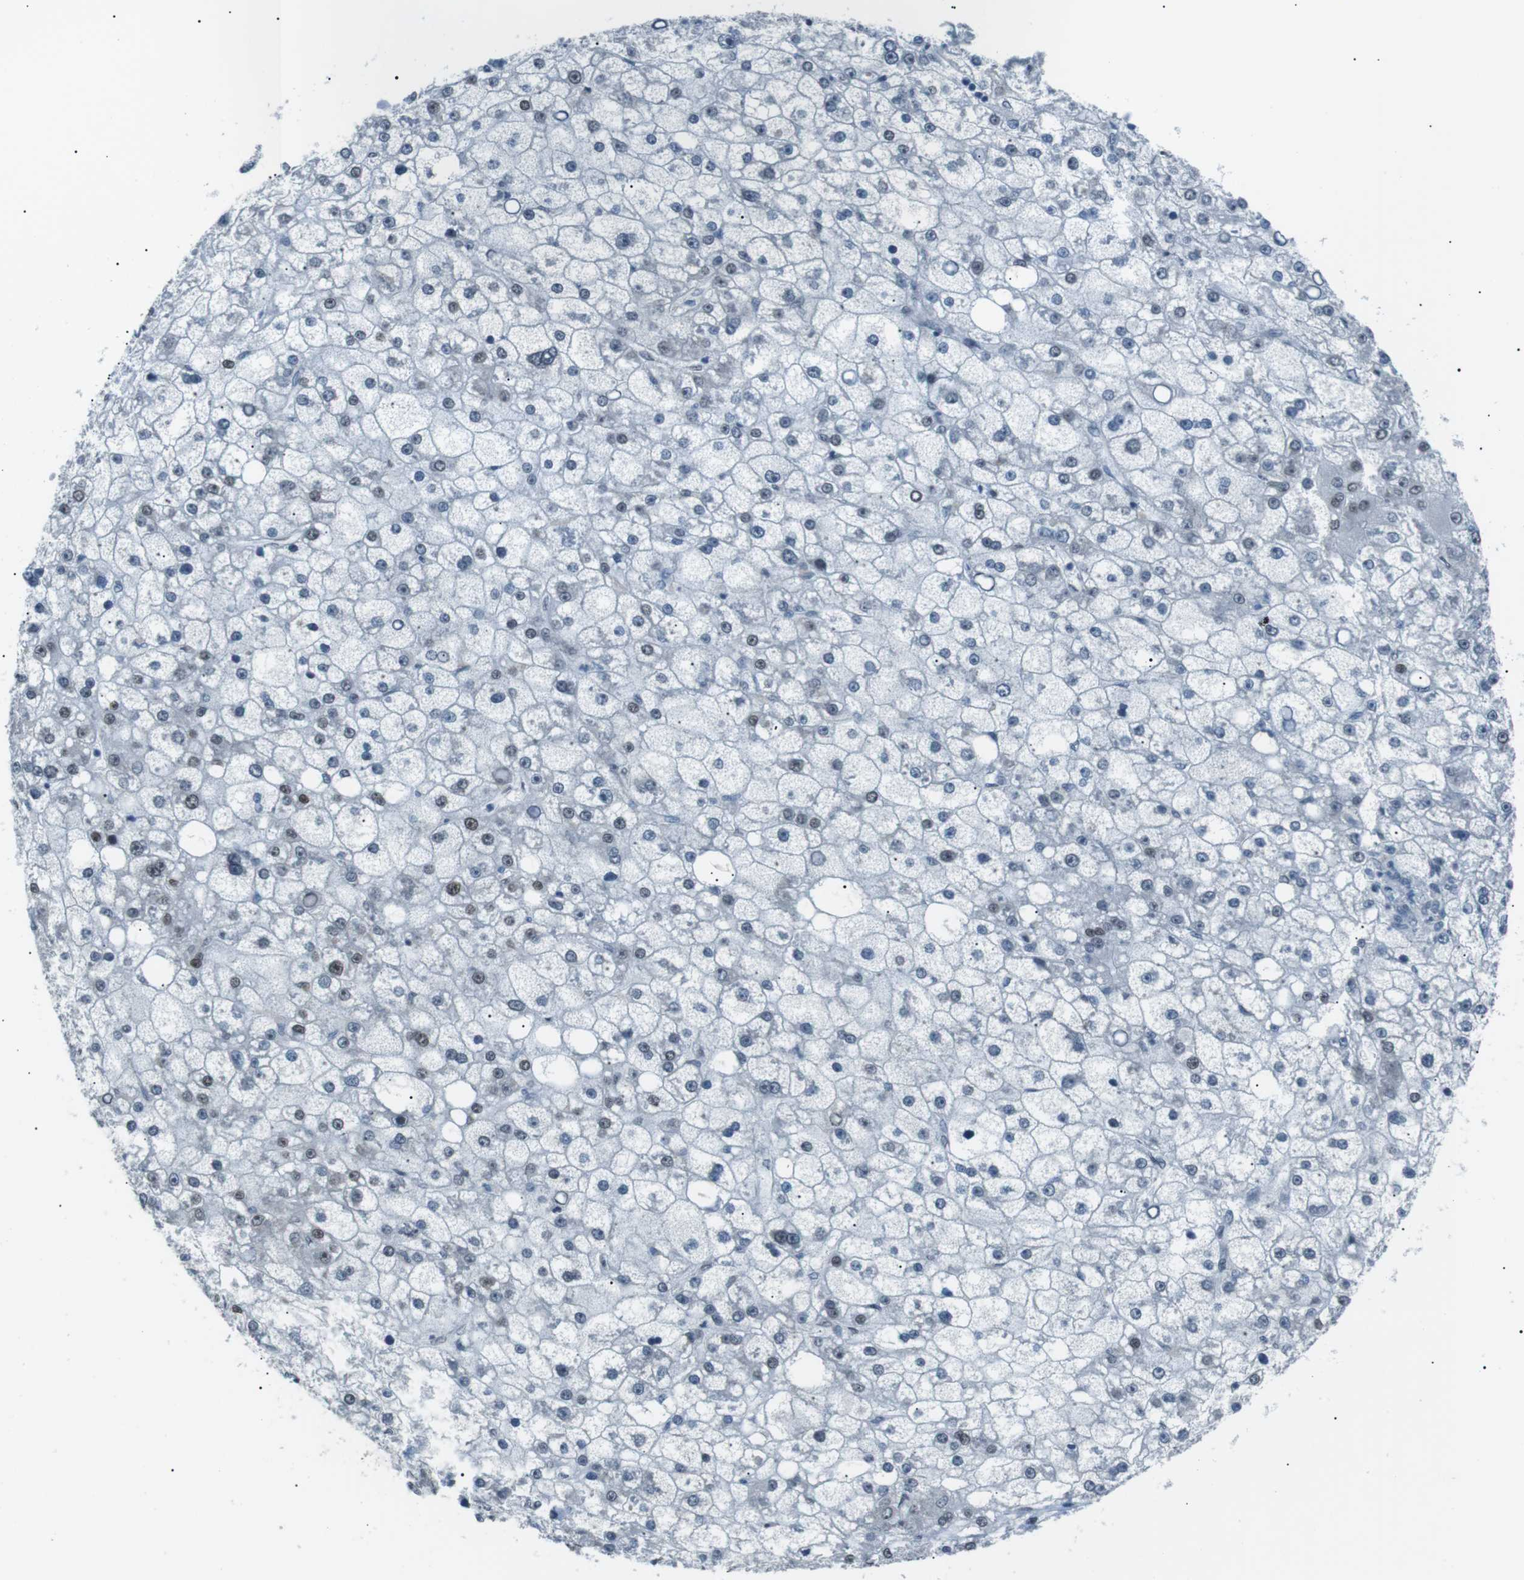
{"staining": {"intensity": "weak", "quantity": "<25%", "location": "nuclear"}, "tissue": "liver cancer", "cell_type": "Tumor cells", "image_type": "cancer", "snomed": [{"axis": "morphology", "description": "Carcinoma, Hepatocellular, NOS"}, {"axis": "topography", "description": "Liver"}], "caption": "This histopathology image is of liver cancer stained with immunohistochemistry to label a protein in brown with the nuclei are counter-stained blue. There is no positivity in tumor cells.", "gene": "SRPK2", "patient": {"sex": "male", "age": 67}}